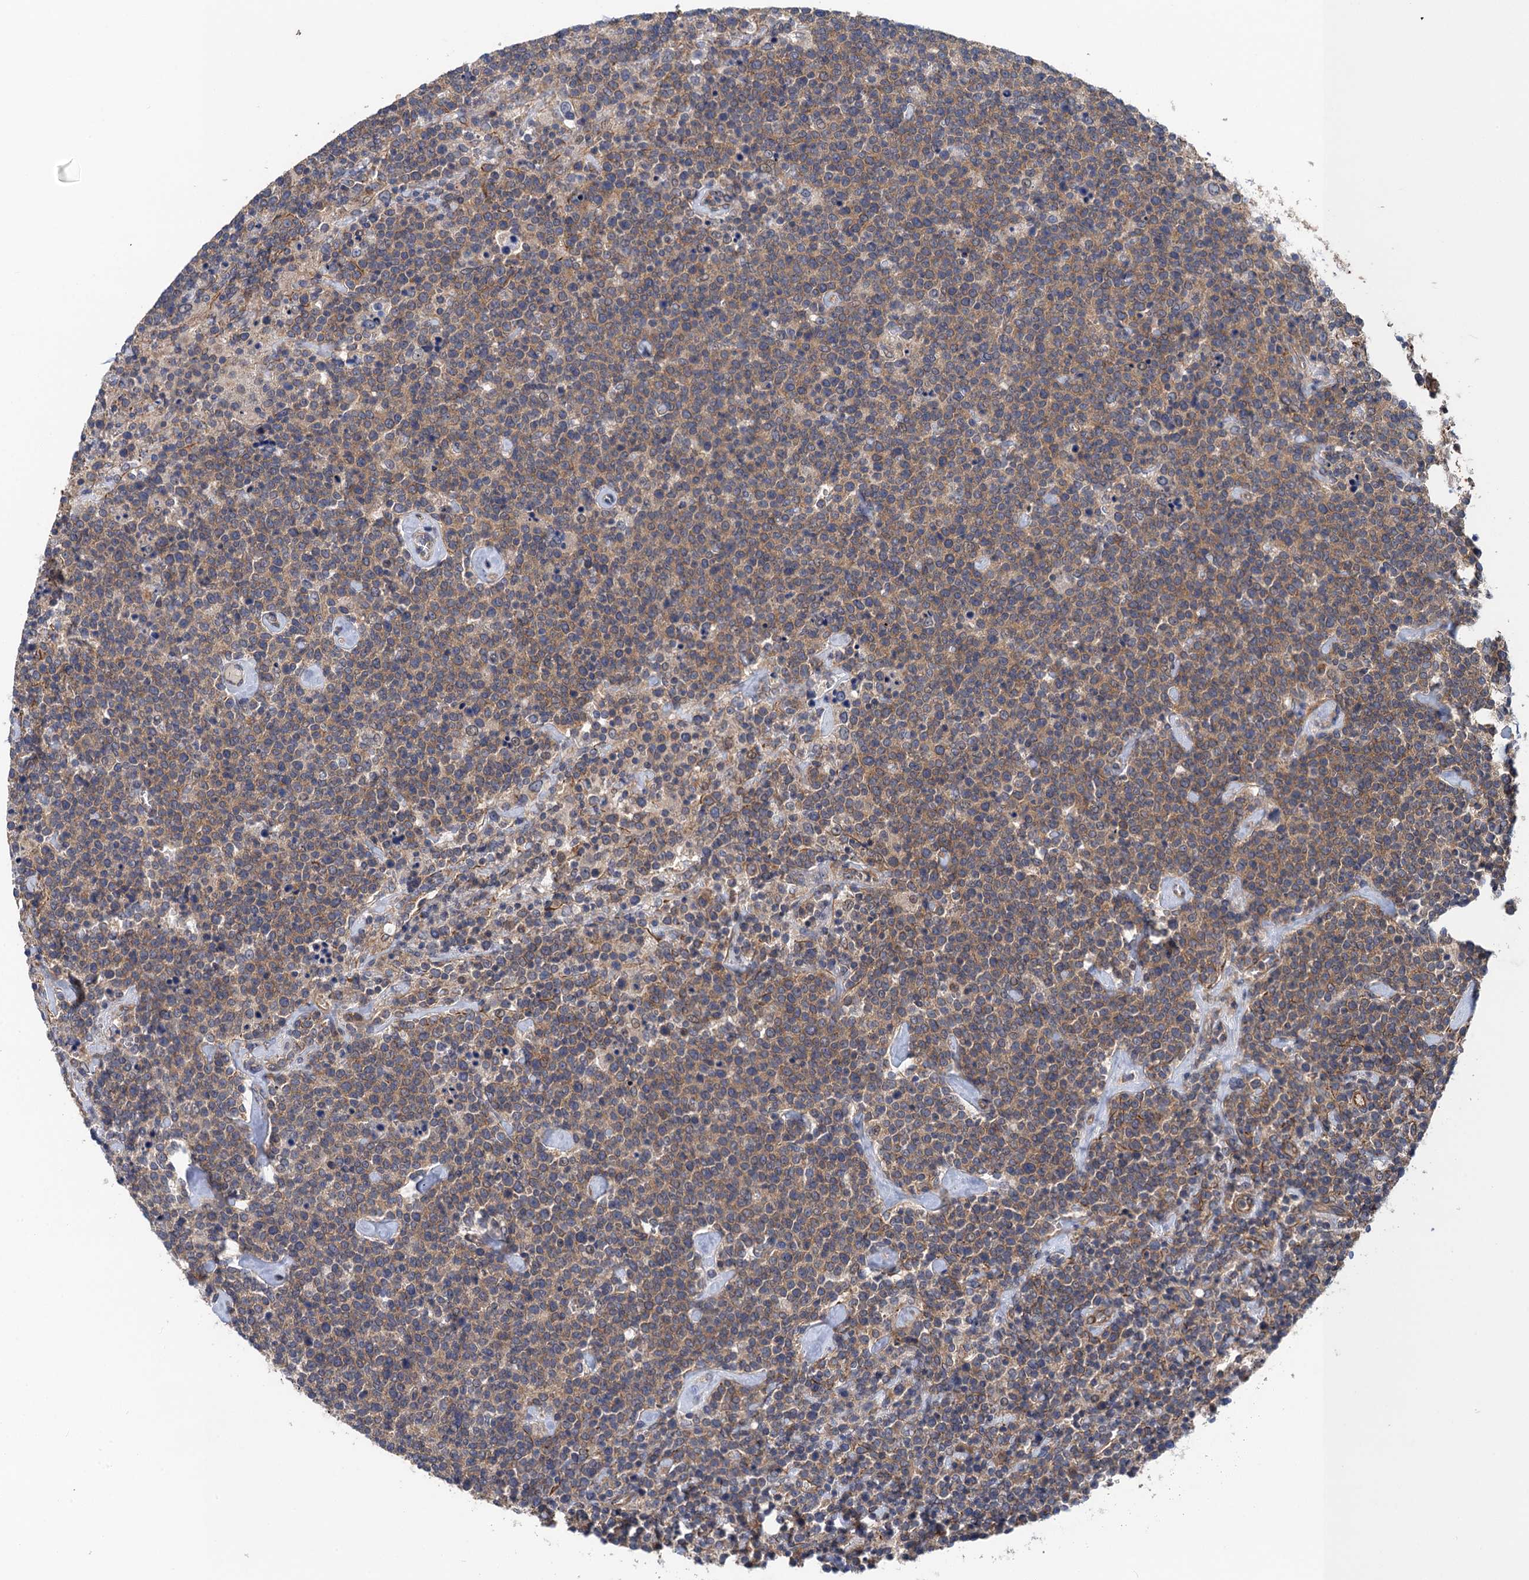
{"staining": {"intensity": "weak", "quantity": ">75%", "location": "cytoplasmic/membranous"}, "tissue": "lymphoma", "cell_type": "Tumor cells", "image_type": "cancer", "snomed": [{"axis": "morphology", "description": "Malignant lymphoma, non-Hodgkin's type, High grade"}, {"axis": "topography", "description": "Lymph node"}], "caption": "Tumor cells demonstrate low levels of weak cytoplasmic/membranous staining in approximately >75% of cells in human high-grade malignant lymphoma, non-Hodgkin's type.", "gene": "PJA2", "patient": {"sex": "male", "age": 61}}